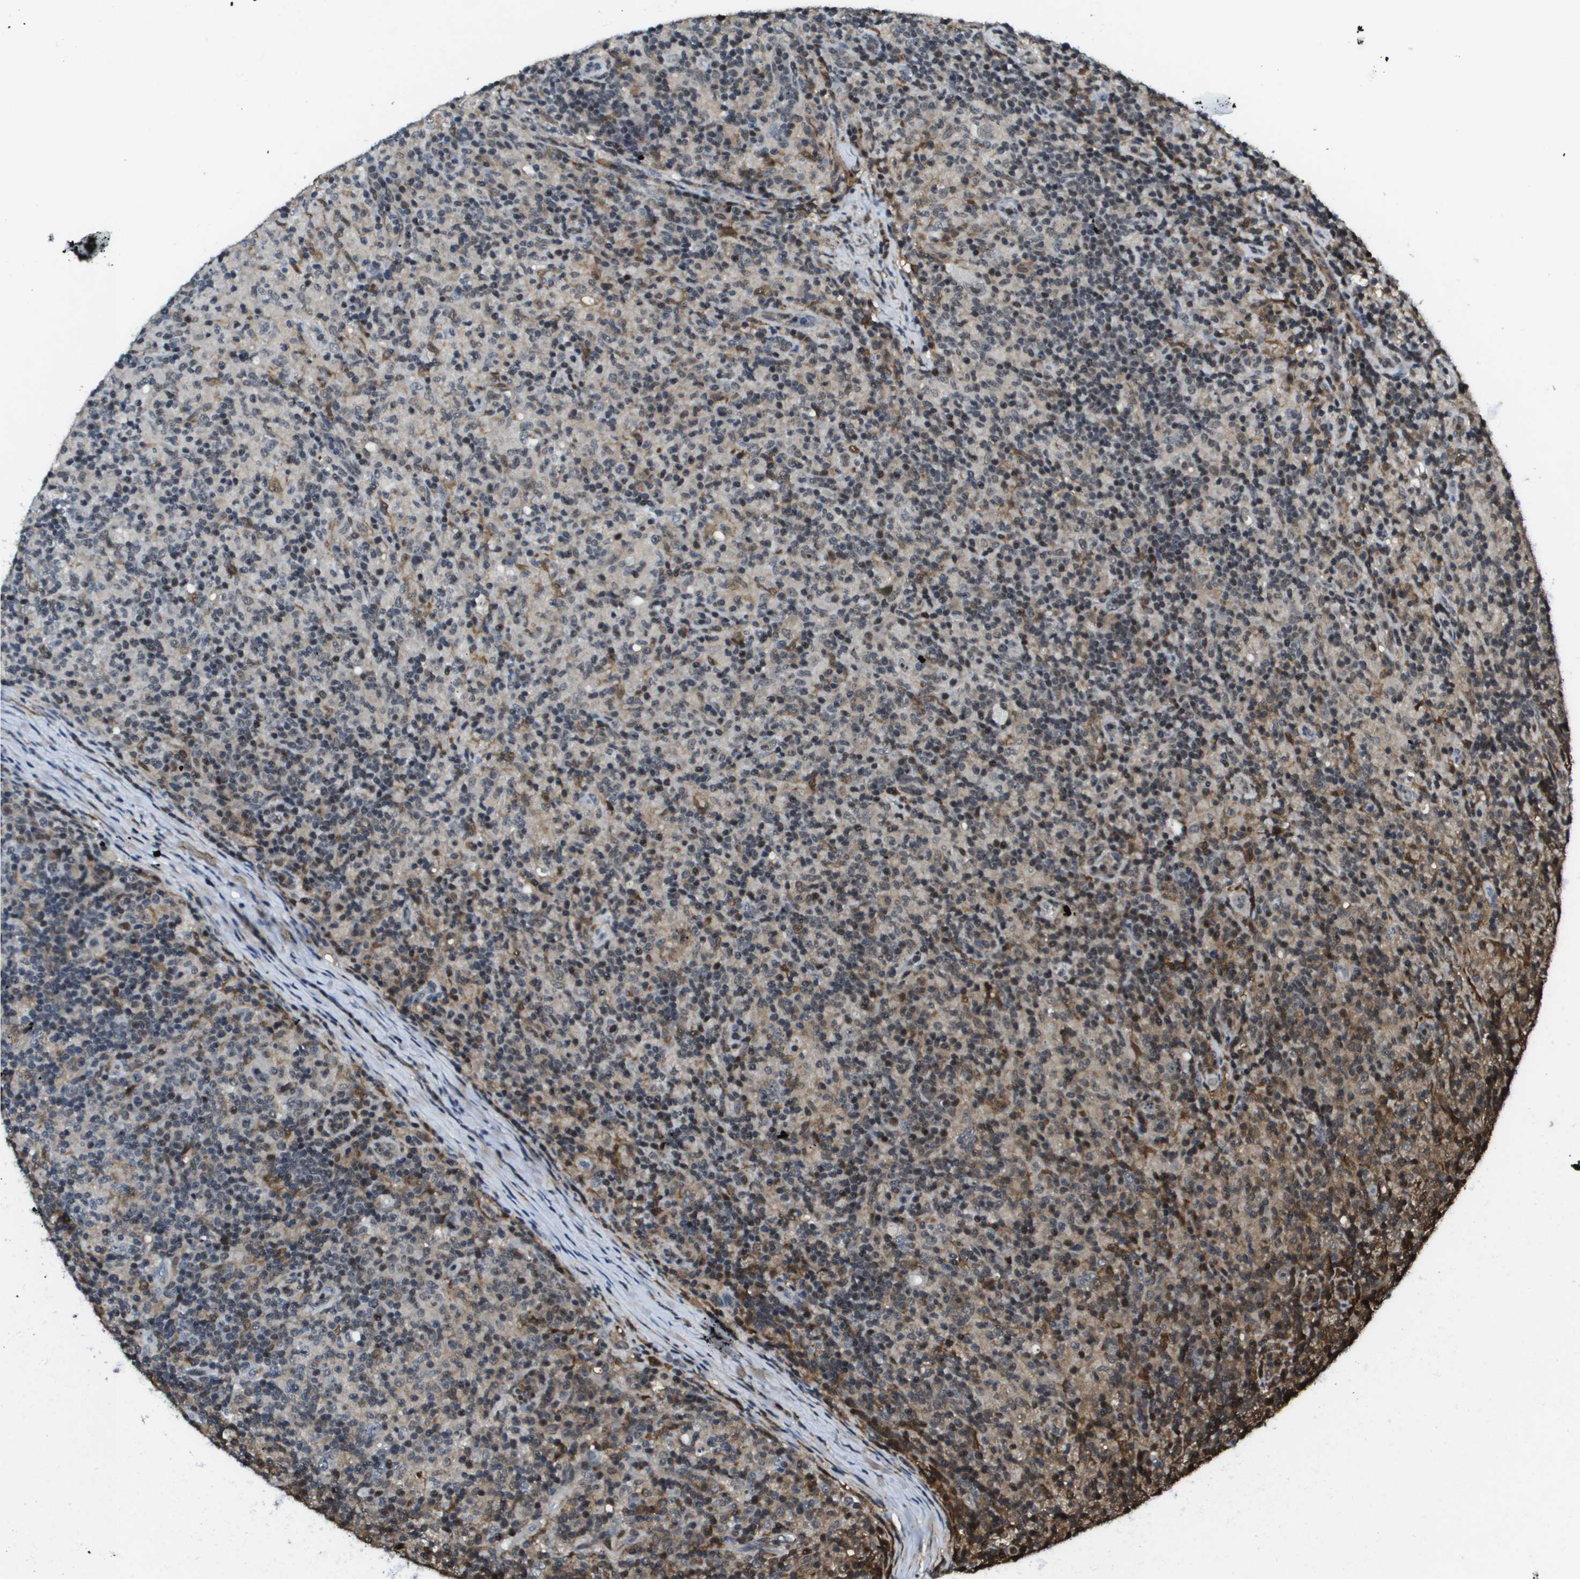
{"staining": {"intensity": "weak", "quantity": "<25%", "location": "nuclear"}, "tissue": "lymphoma", "cell_type": "Tumor cells", "image_type": "cancer", "snomed": [{"axis": "morphology", "description": "Hodgkin's disease, NOS"}, {"axis": "topography", "description": "Lymph node"}], "caption": "An immunohistochemistry micrograph of lymphoma is shown. There is no staining in tumor cells of lymphoma.", "gene": "EP400", "patient": {"sex": "male", "age": 70}}